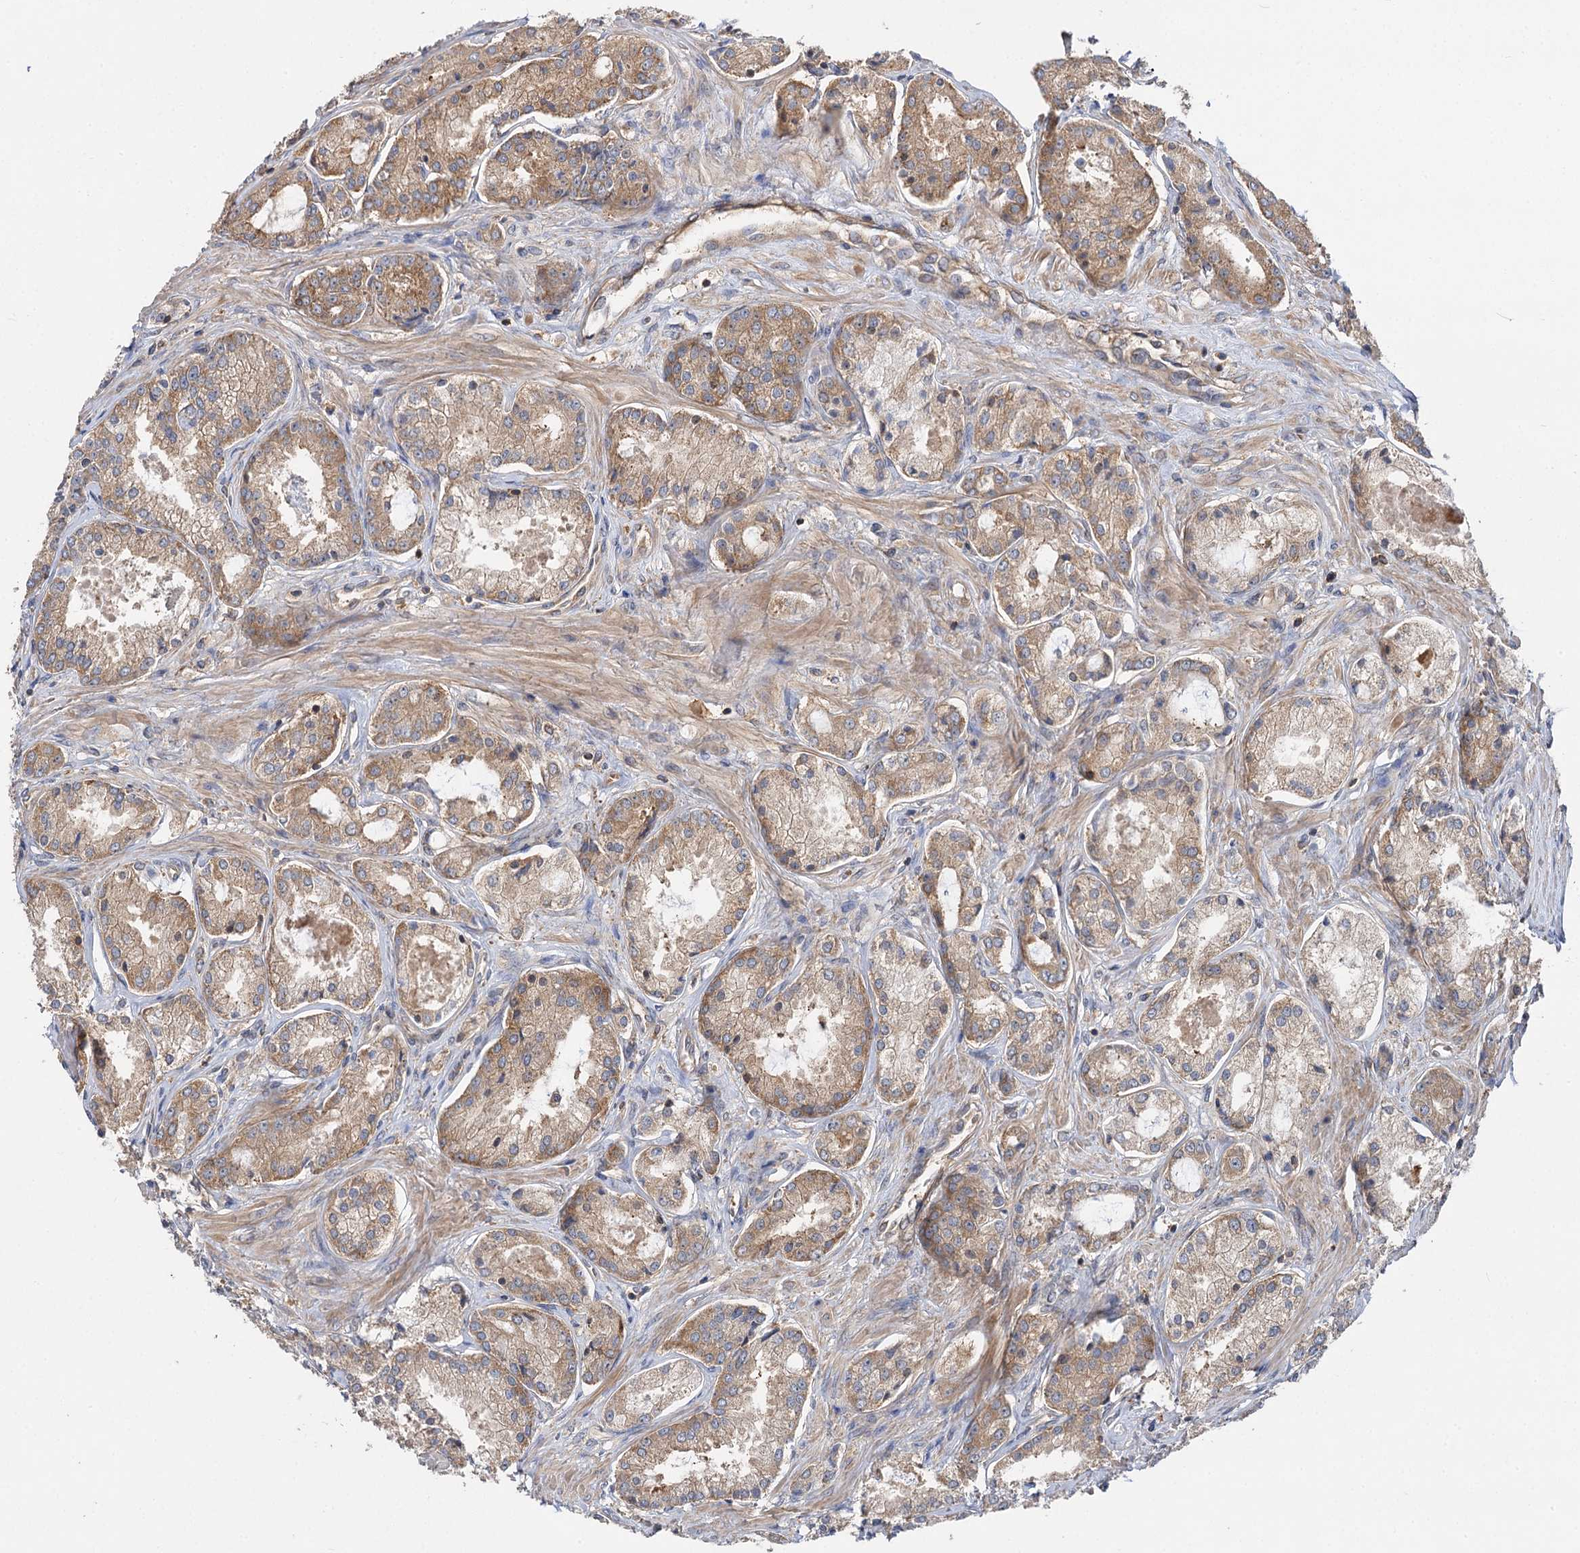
{"staining": {"intensity": "moderate", "quantity": ">75%", "location": "cytoplasmic/membranous"}, "tissue": "prostate cancer", "cell_type": "Tumor cells", "image_type": "cancer", "snomed": [{"axis": "morphology", "description": "Adenocarcinoma, Low grade"}, {"axis": "topography", "description": "Prostate"}], "caption": "Immunohistochemical staining of prostate cancer (adenocarcinoma (low-grade)) shows moderate cytoplasmic/membranous protein staining in approximately >75% of tumor cells.", "gene": "PACS1", "patient": {"sex": "male", "age": 68}}